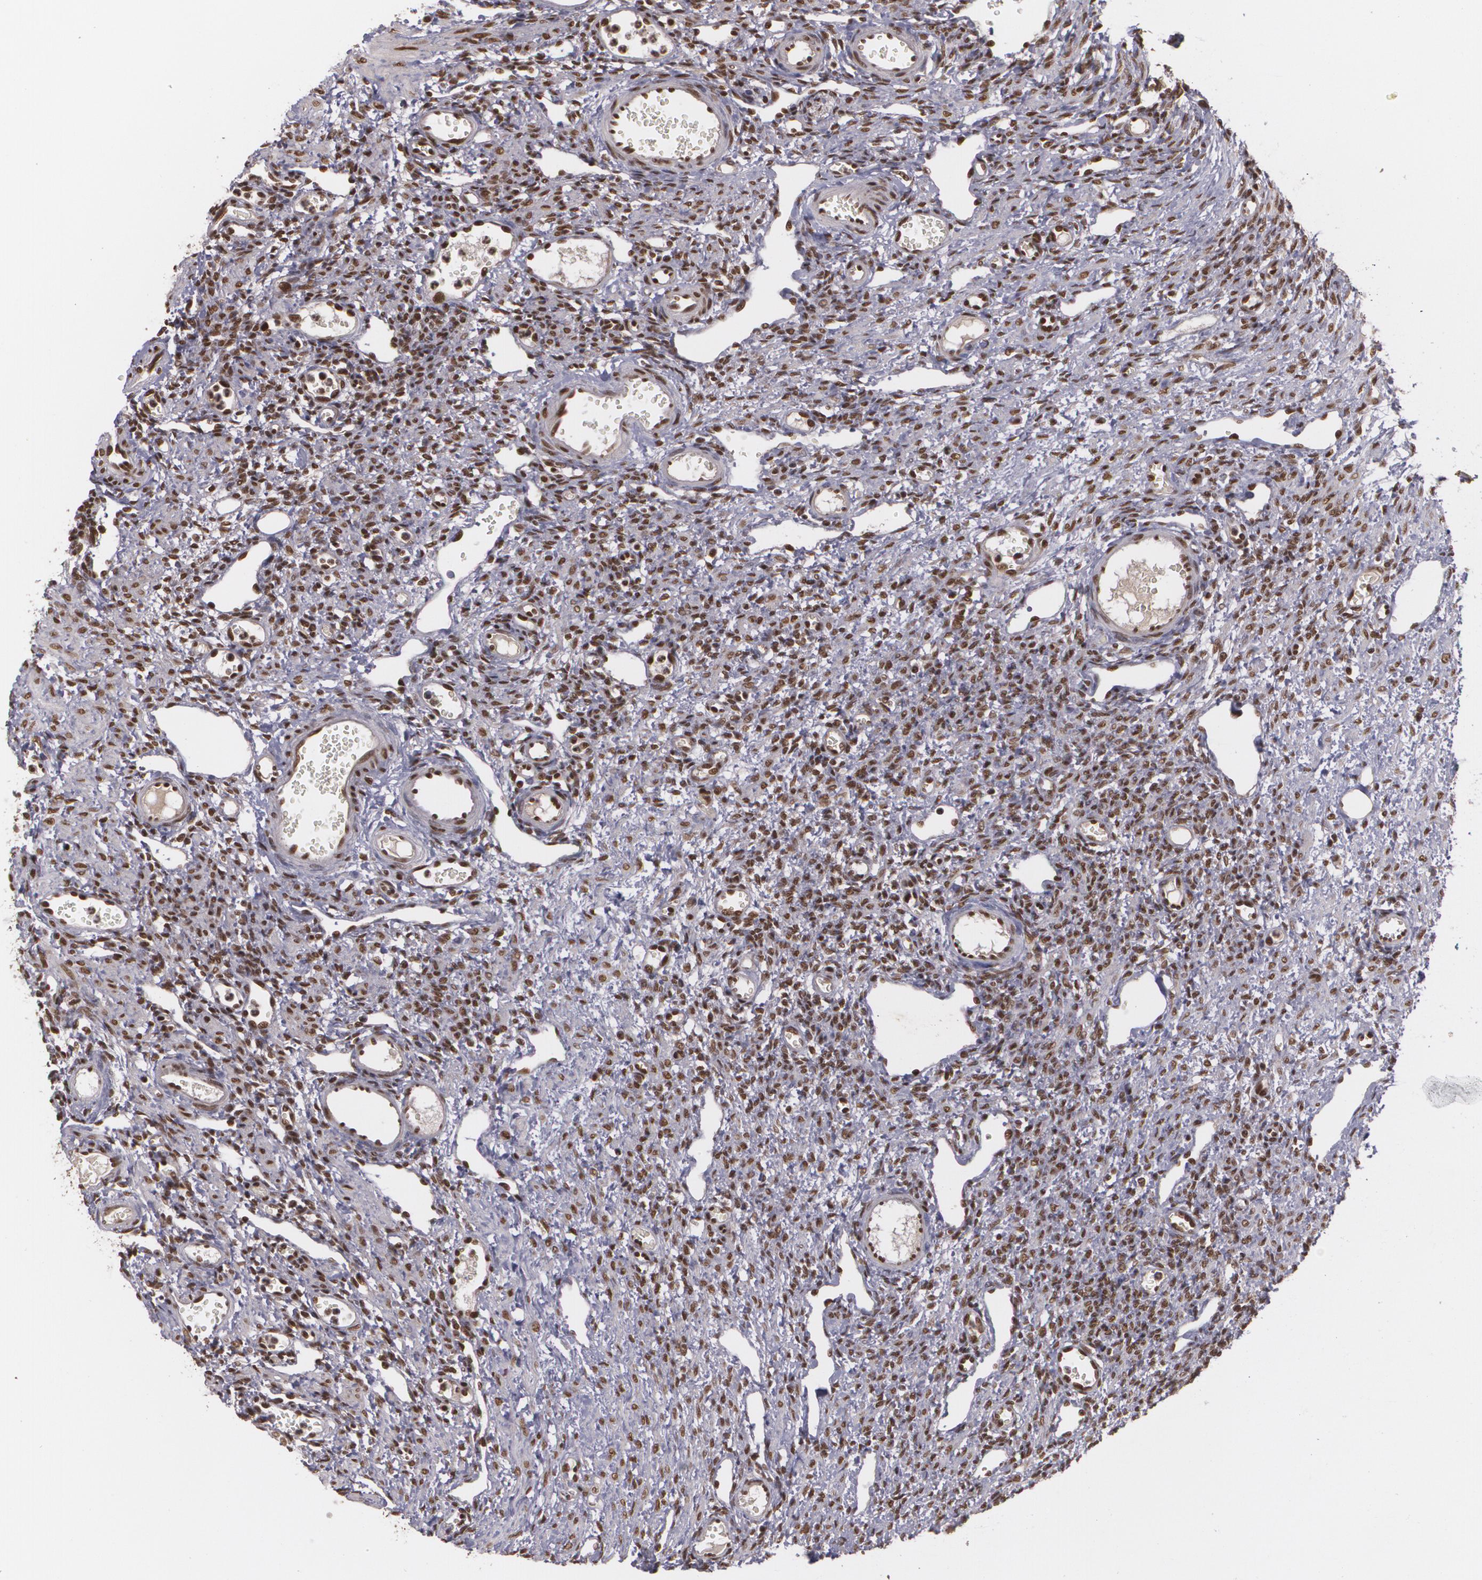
{"staining": {"intensity": "strong", "quantity": ">75%", "location": "nuclear"}, "tissue": "ovary", "cell_type": "Follicle cells", "image_type": "normal", "snomed": [{"axis": "morphology", "description": "Normal tissue, NOS"}, {"axis": "topography", "description": "Ovary"}], "caption": "A histopathology image of ovary stained for a protein shows strong nuclear brown staining in follicle cells.", "gene": "RXRB", "patient": {"sex": "female", "age": 33}}